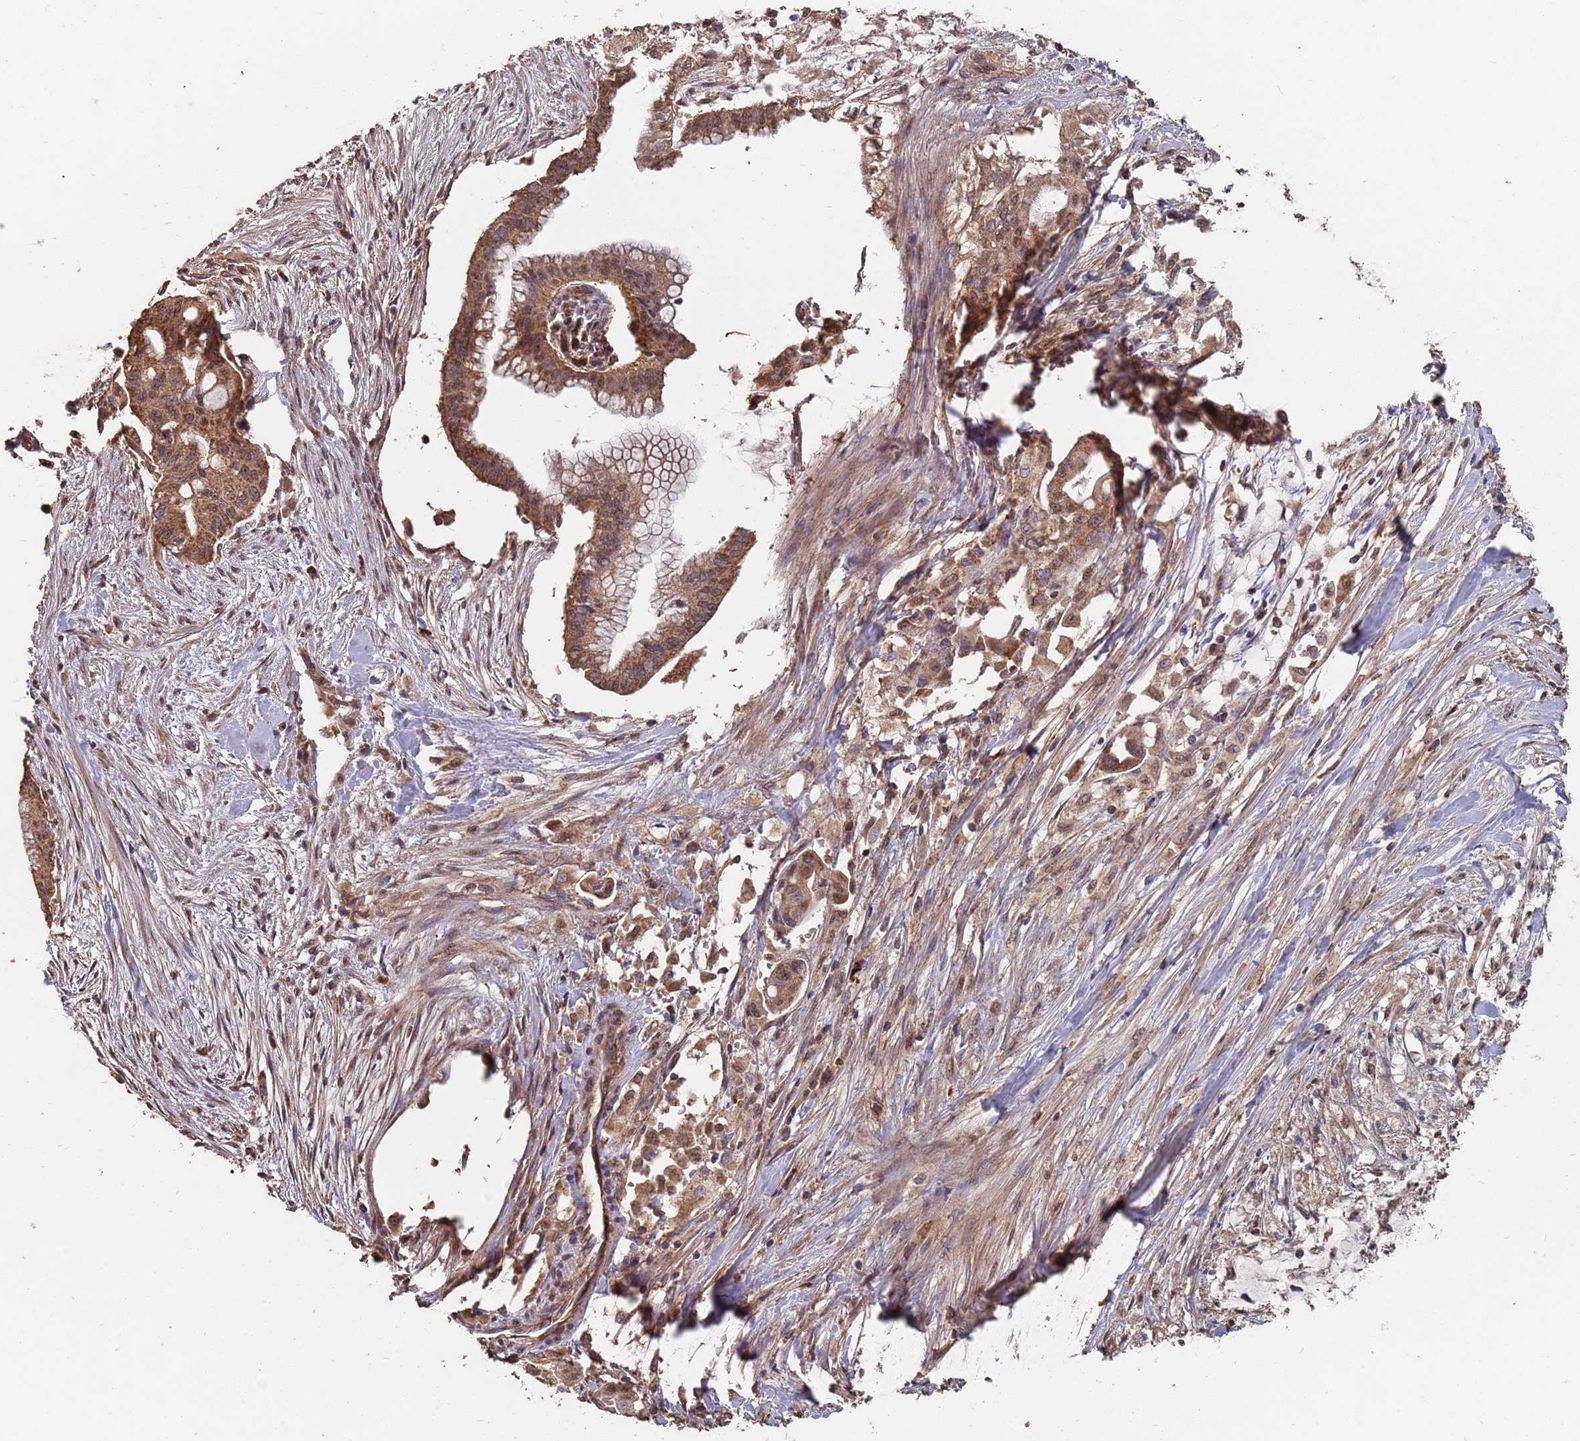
{"staining": {"intensity": "moderate", "quantity": ">75%", "location": "cytoplasmic/membranous"}, "tissue": "pancreatic cancer", "cell_type": "Tumor cells", "image_type": "cancer", "snomed": [{"axis": "morphology", "description": "Adenocarcinoma, NOS"}, {"axis": "topography", "description": "Pancreas"}], "caption": "Immunohistochemistry (DAB) staining of human pancreatic cancer exhibits moderate cytoplasmic/membranous protein positivity in approximately >75% of tumor cells. (IHC, brightfield microscopy, high magnification).", "gene": "PRORP", "patient": {"sex": "male", "age": 46}}